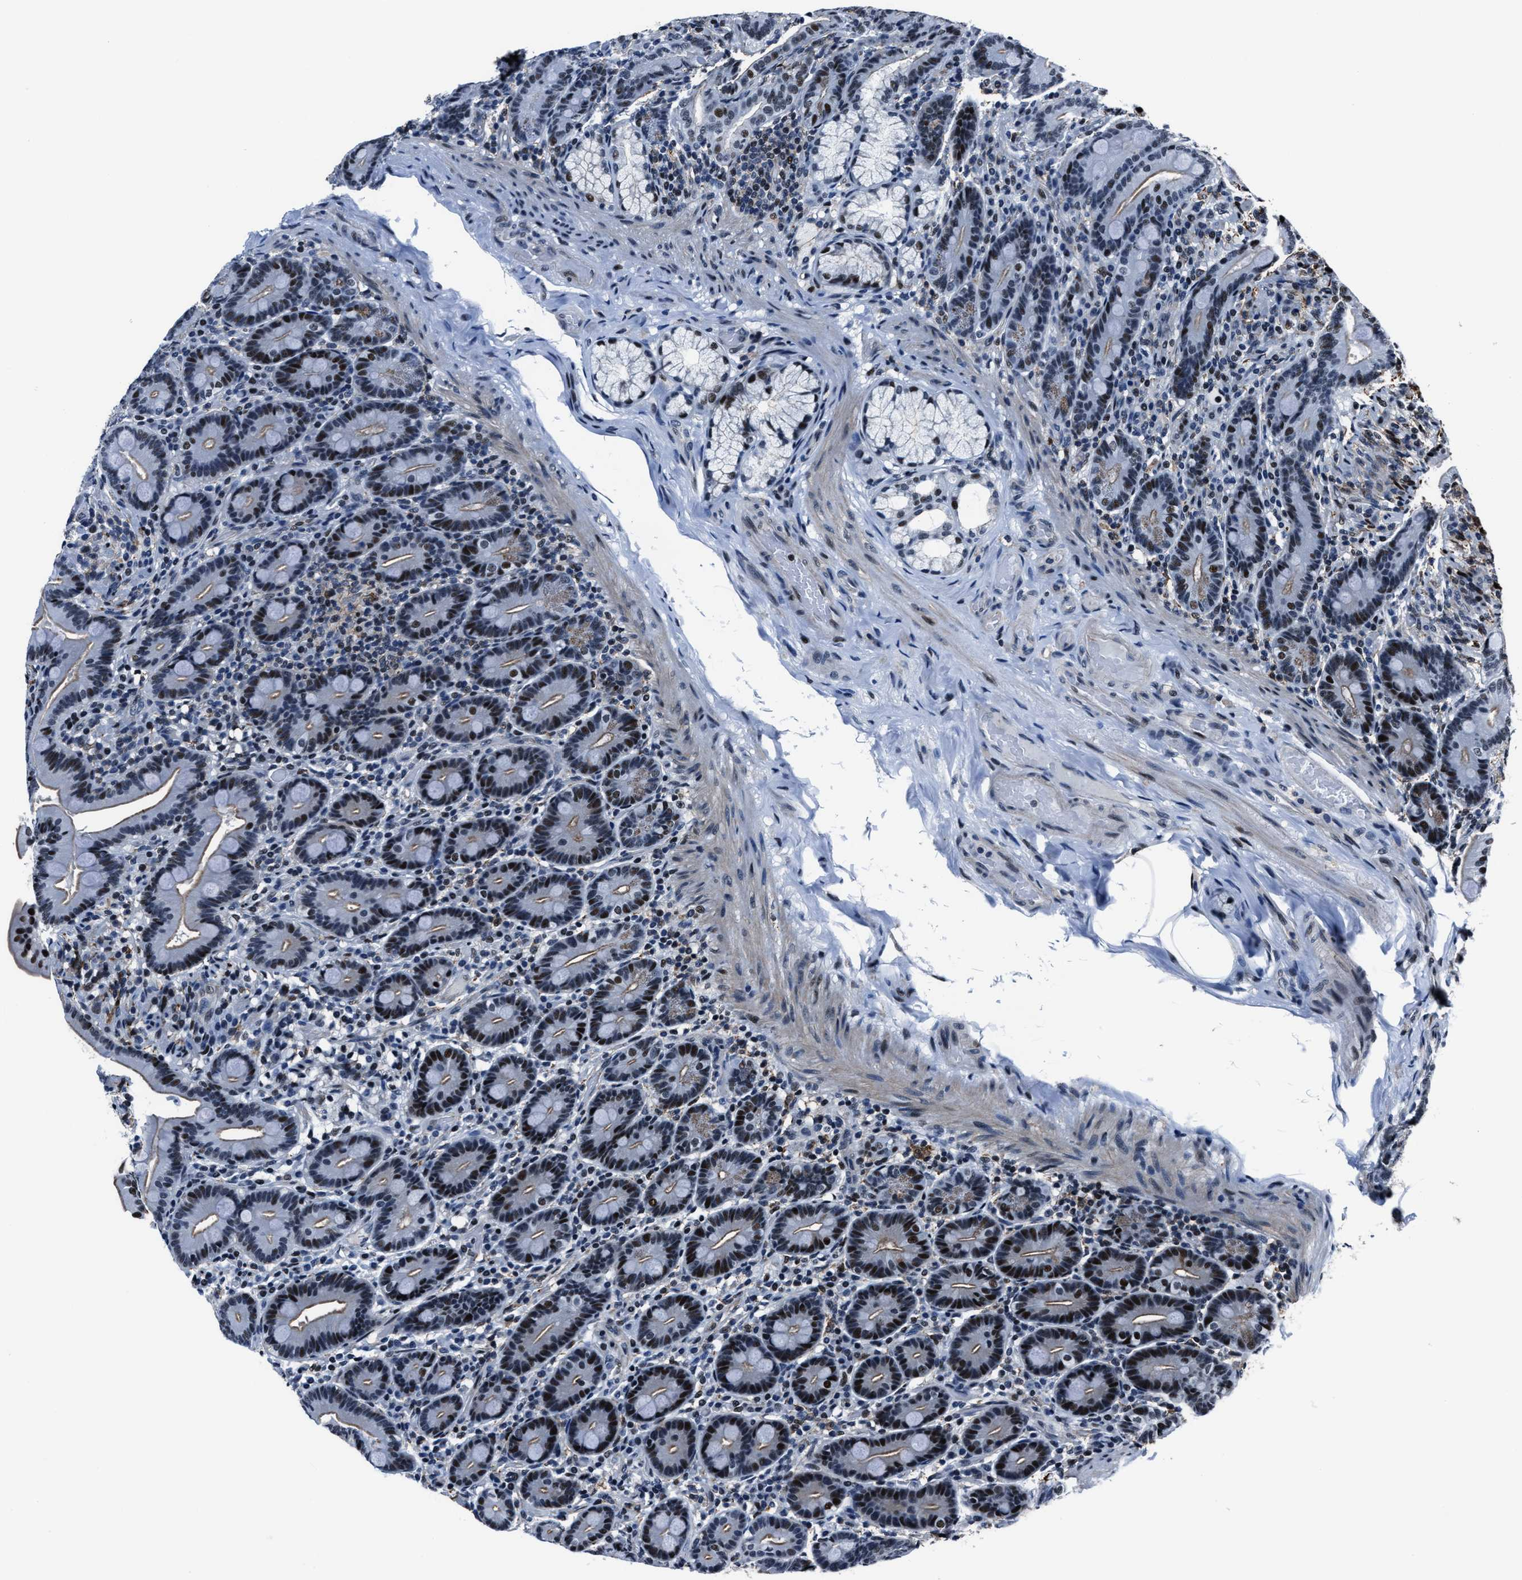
{"staining": {"intensity": "moderate", "quantity": "25%-75%", "location": "nuclear"}, "tissue": "duodenum", "cell_type": "Glandular cells", "image_type": "normal", "snomed": [{"axis": "morphology", "description": "Normal tissue, NOS"}, {"axis": "topography", "description": "Duodenum"}], "caption": "Immunohistochemistry (IHC) of benign duodenum shows medium levels of moderate nuclear expression in about 25%-75% of glandular cells.", "gene": "PPIE", "patient": {"sex": "male", "age": 54}}